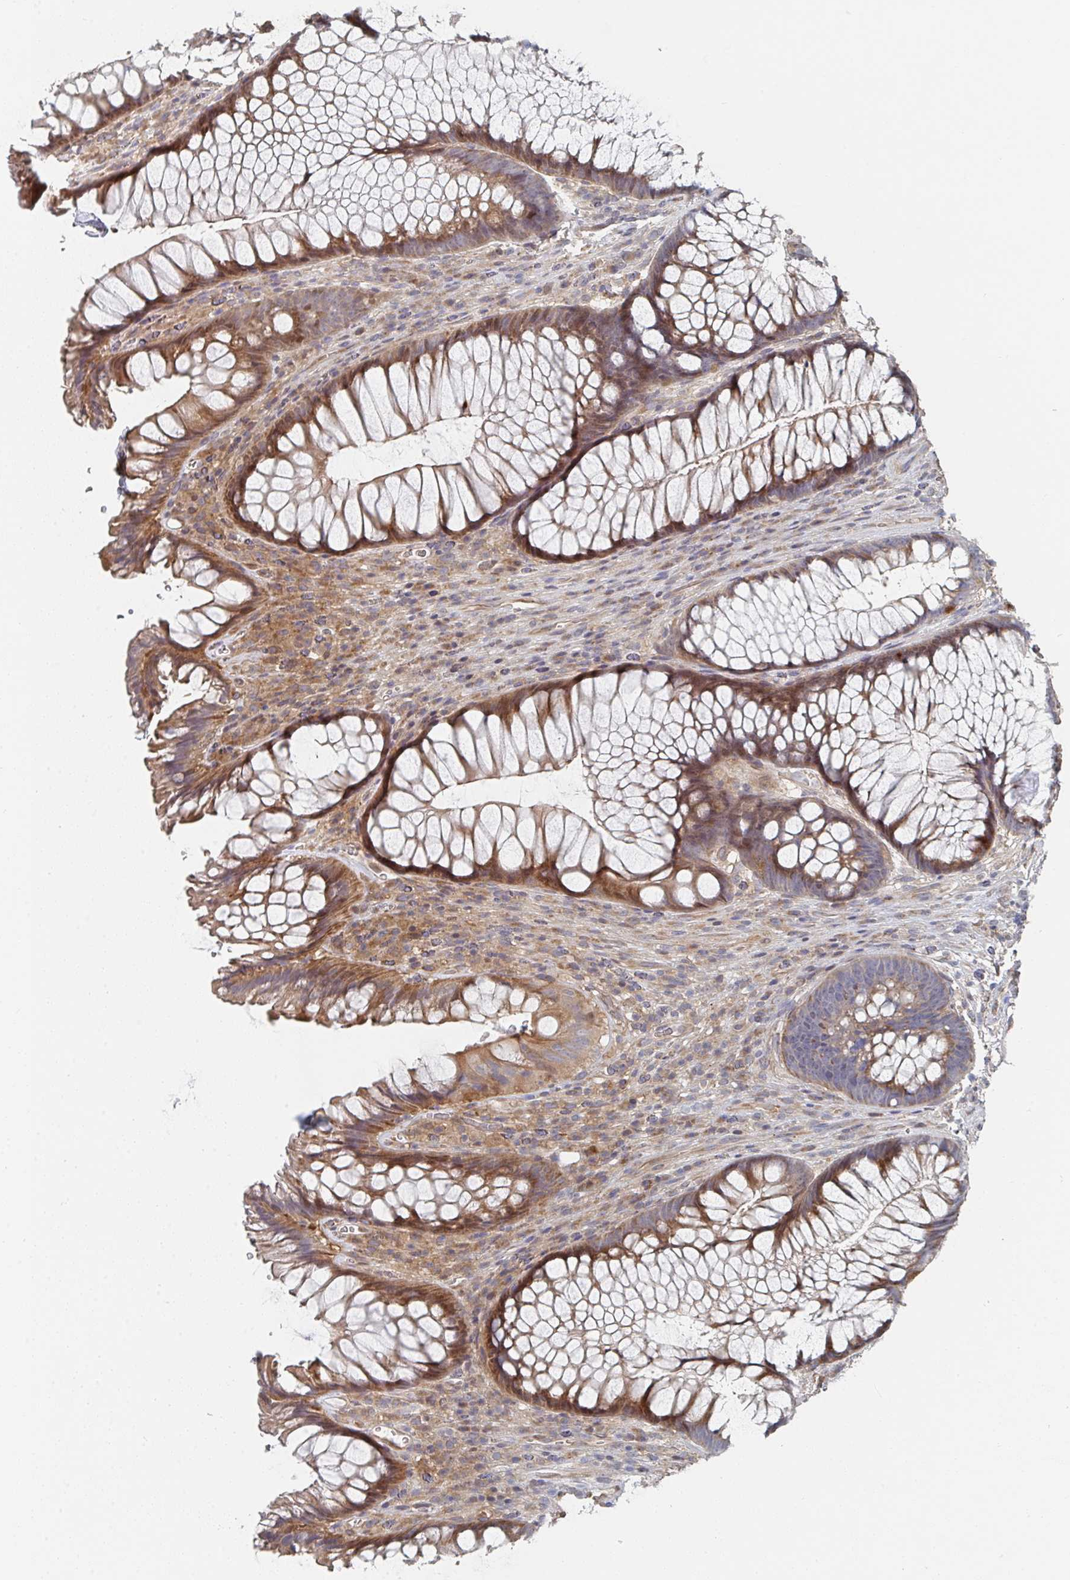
{"staining": {"intensity": "moderate", "quantity": ">75%", "location": "cytoplasmic/membranous"}, "tissue": "rectum", "cell_type": "Glandular cells", "image_type": "normal", "snomed": [{"axis": "morphology", "description": "Normal tissue, NOS"}, {"axis": "topography", "description": "Rectum"}], "caption": "A high-resolution image shows IHC staining of unremarkable rectum, which reveals moderate cytoplasmic/membranous staining in about >75% of glandular cells. Nuclei are stained in blue.", "gene": "PTEN", "patient": {"sex": "male", "age": 53}}